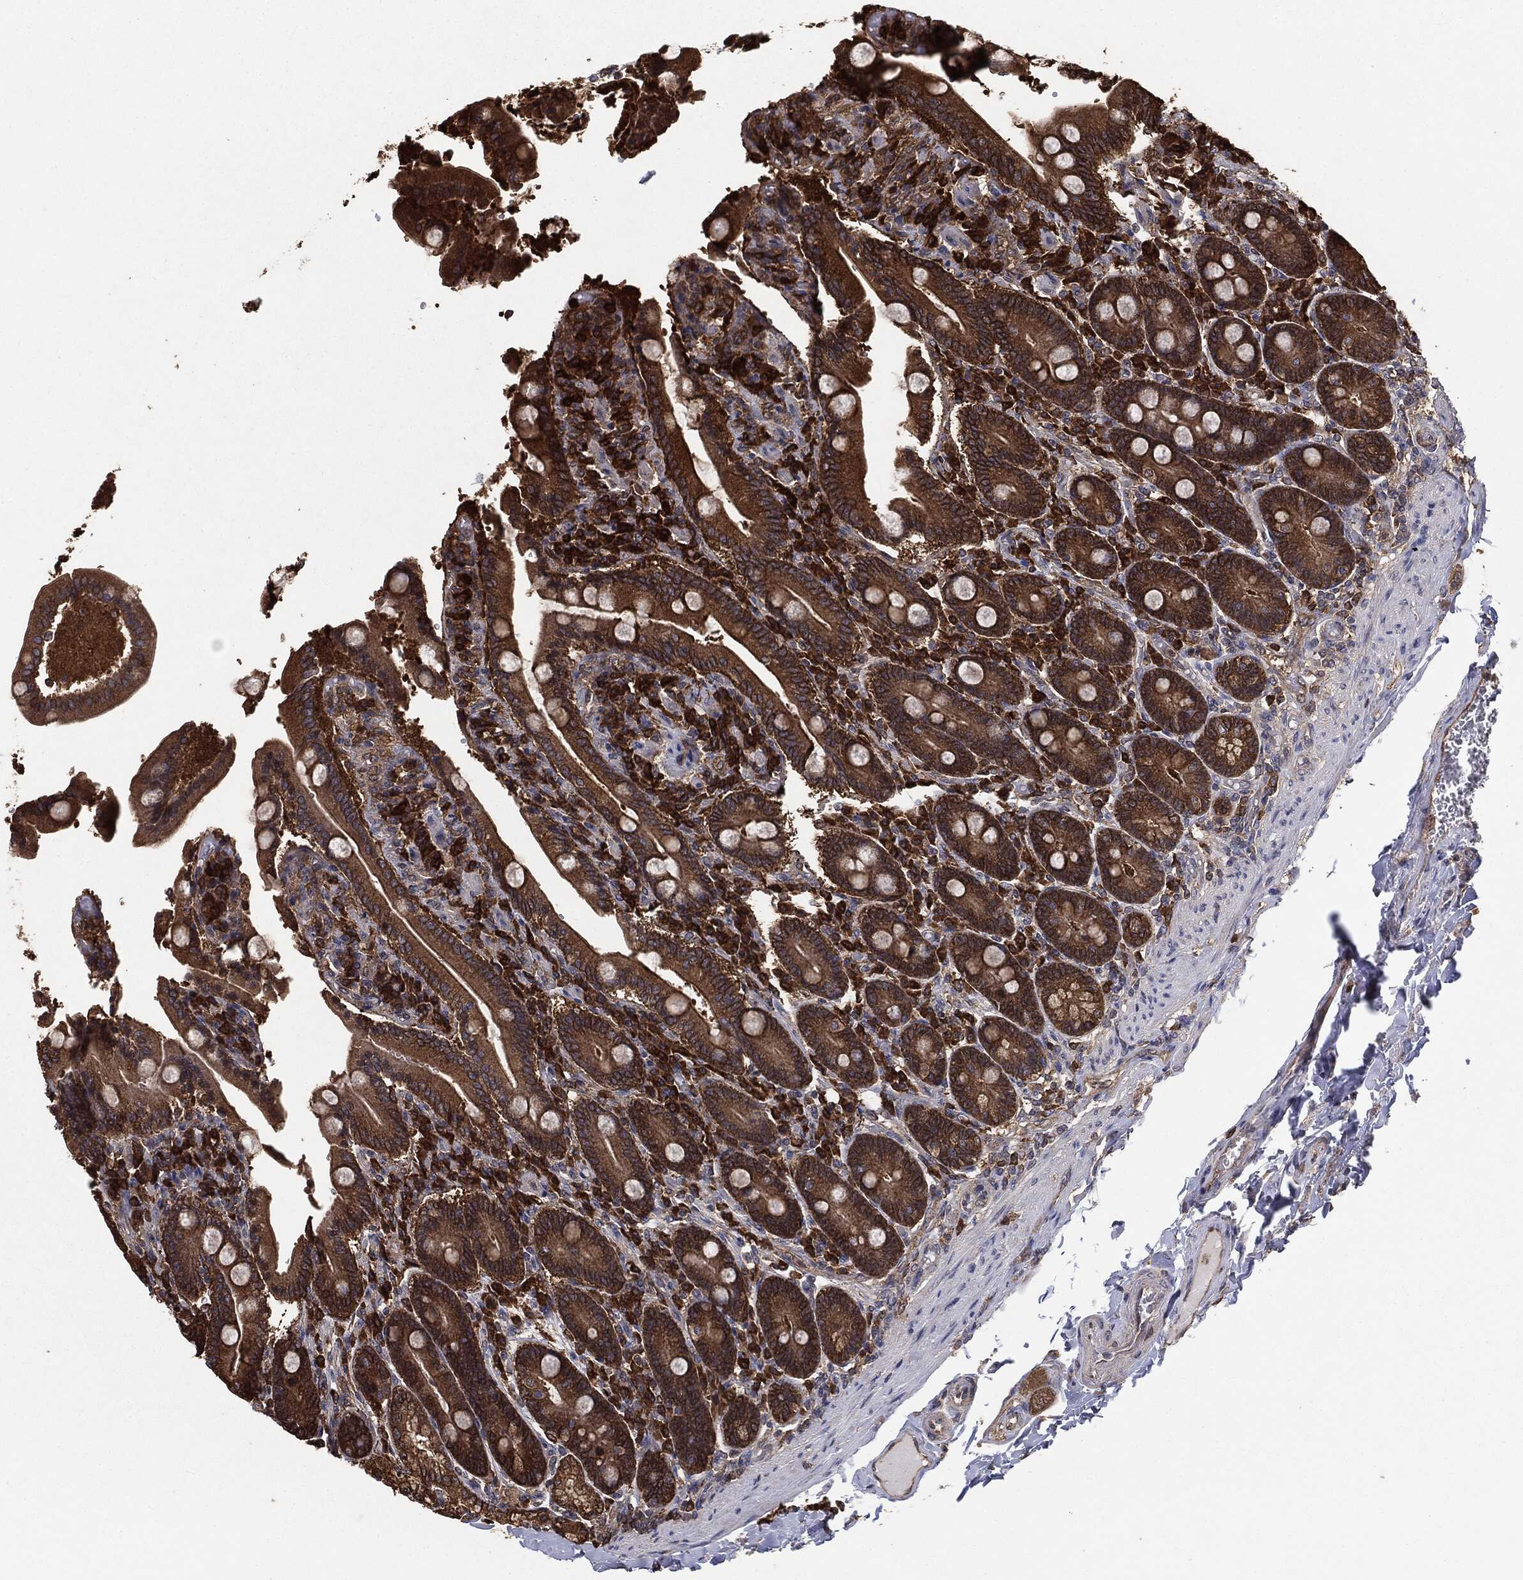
{"staining": {"intensity": "strong", "quantity": ">75%", "location": "cytoplasmic/membranous"}, "tissue": "duodenum", "cell_type": "Glandular cells", "image_type": "normal", "snomed": [{"axis": "morphology", "description": "Normal tissue, NOS"}, {"axis": "topography", "description": "Duodenum"}], "caption": "High-power microscopy captured an IHC photomicrograph of normal duodenum, revealing strong cytoplasmic/membranous positivity in approximately >75% of glandular cells.", "gene": "NME1", "patient": {"sex": "female", "age": 62}}